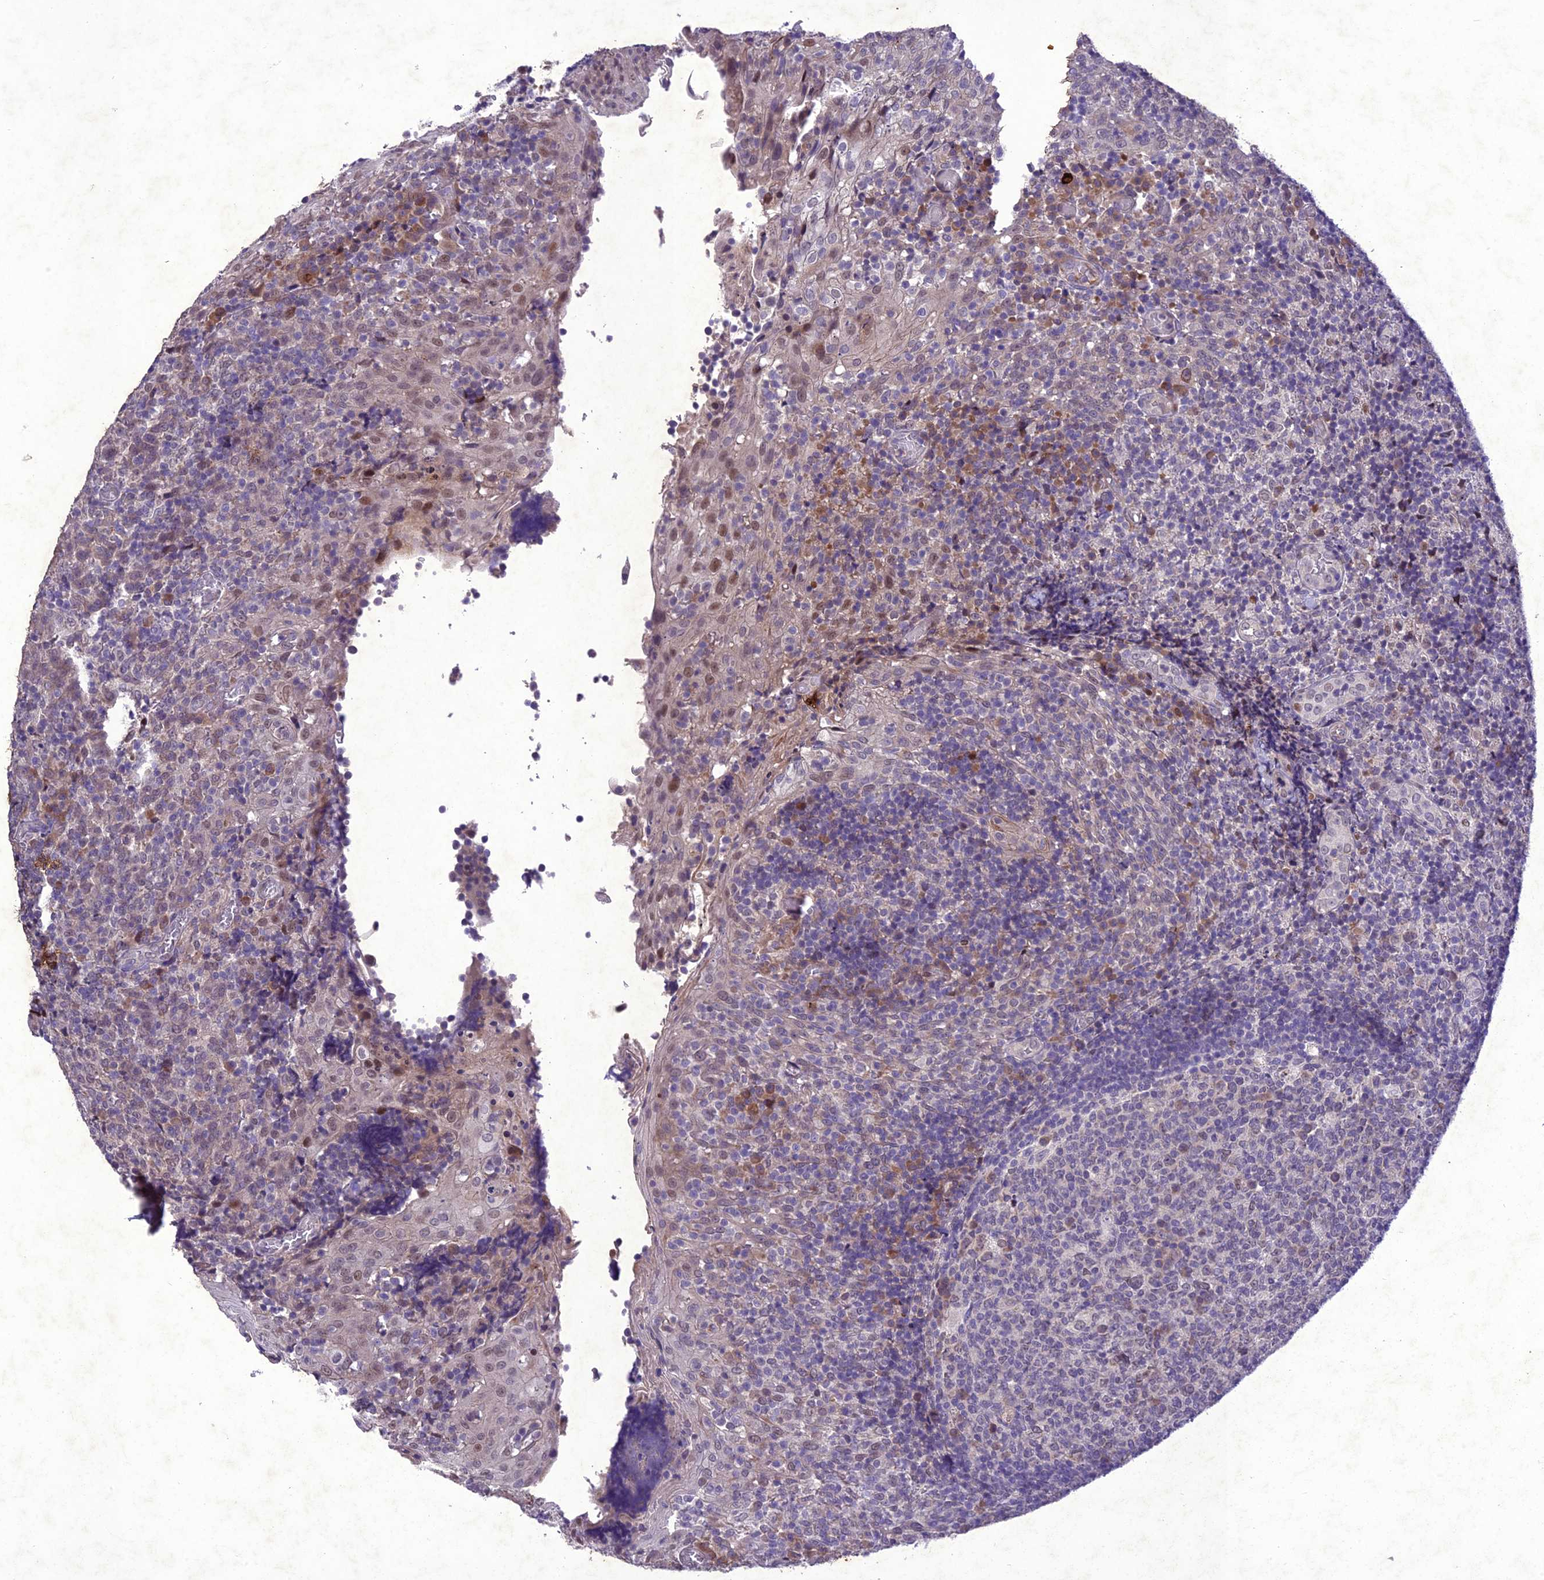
{"staining": {"intensity": "negative", "quantity": "none", "location": "none"}, "tissue": "tonsil", "cell_type": "Germinal center cells", "image_type": "normal", "snomed": [{"axis": "morphology", "description": "Normal tissue, NOS"}, {"axis": "topography", "description": "Tonsil"}], "caption": "The photomicrograph reveals no staining of germinal center cells in normal tonsil.", "gene": "ANKRD52", "patient": {"sex": "female", "age": 19}}